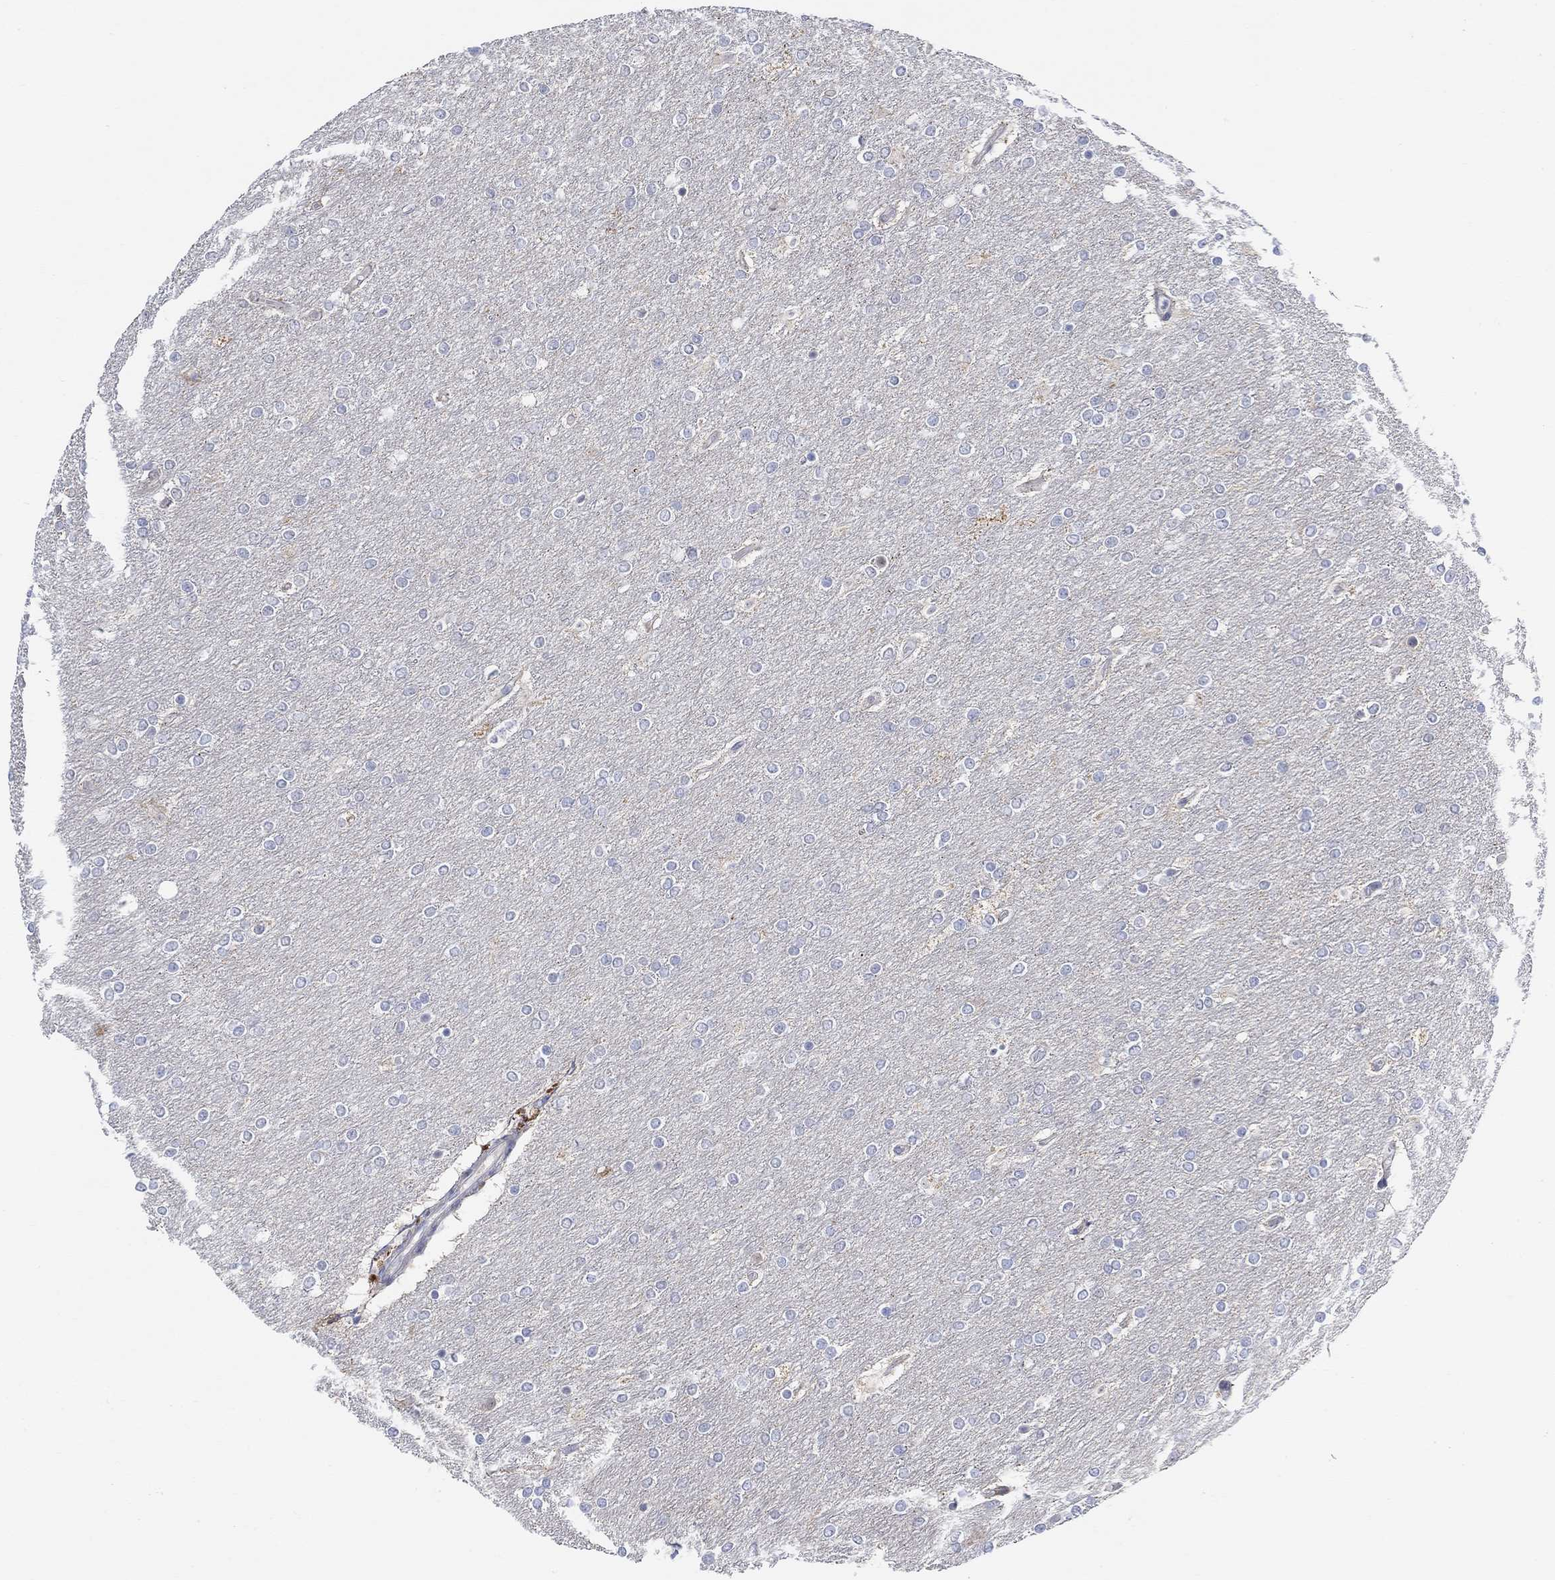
{"staining": {"intensity": "negative", "quantity": "none", "location": "none"}, "tissue": "glioma", "cell_type": "Tumor cells", "image_type": "cancer", "snomed": [{"axis": "morphology", "description": "Glioma, malignant, High grade"}, {"axis": "topography", "description": "Brain"}], "caption": "Glioma stained for a protein using immunohistochemistry shows no staining tumor cells.", "gene": "CNTF", "patient": {"sex": "female", "age": 61}}